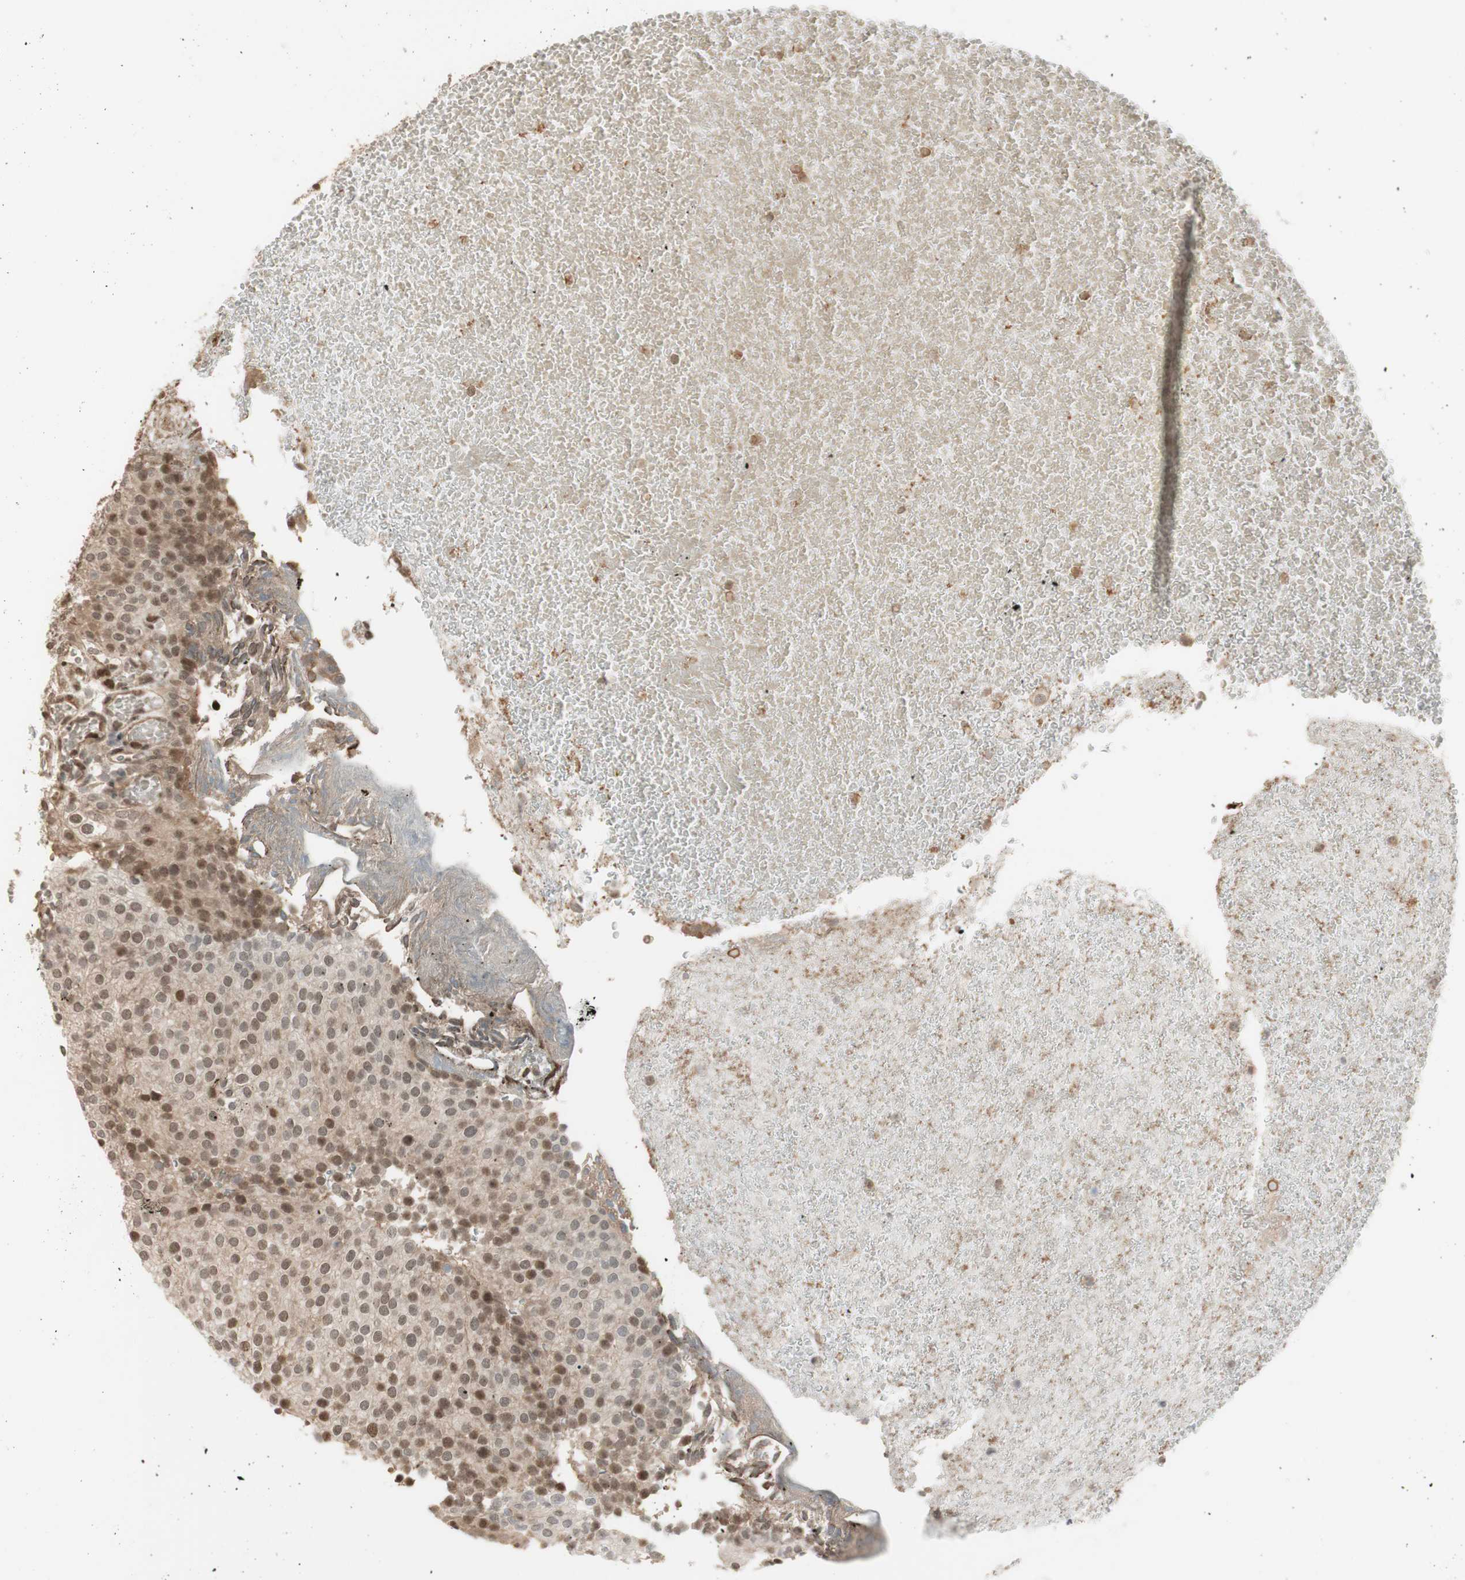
{"staining": {"intensity": "moderate", "quantity": "25%-75%", "location": "cytoplasmic/membranous,nuclear"}, "tissue": "urothelial cancer", "cell_type": "Tumor cells", "image_type": "cancer", "snomed": [{"axis": "morphology", "description": "Urothelial carcinoma, Low grade"}, {"axis": "topography", "description": "Urinary bladder"}], "caption": "High-magnification brightfield microscopy of urothelial cancer stained with DAB (3,3'-diaminobenzidine) (brown) and counterstained with hematoxylin (blue). tumor cells exhibit moderate cytoplasmic/membranous and nuclear expression is seen in approximately25%-75% of cells. The staining was performed using DAB (3,3'-diaminobenzidine) to visualize the protein expression in brown, while the nuclei were stained in blue with hematoxylin (Magnification: 20x).", "gene": "SUFU", "patient": {"sex": "male", "age": 78}}